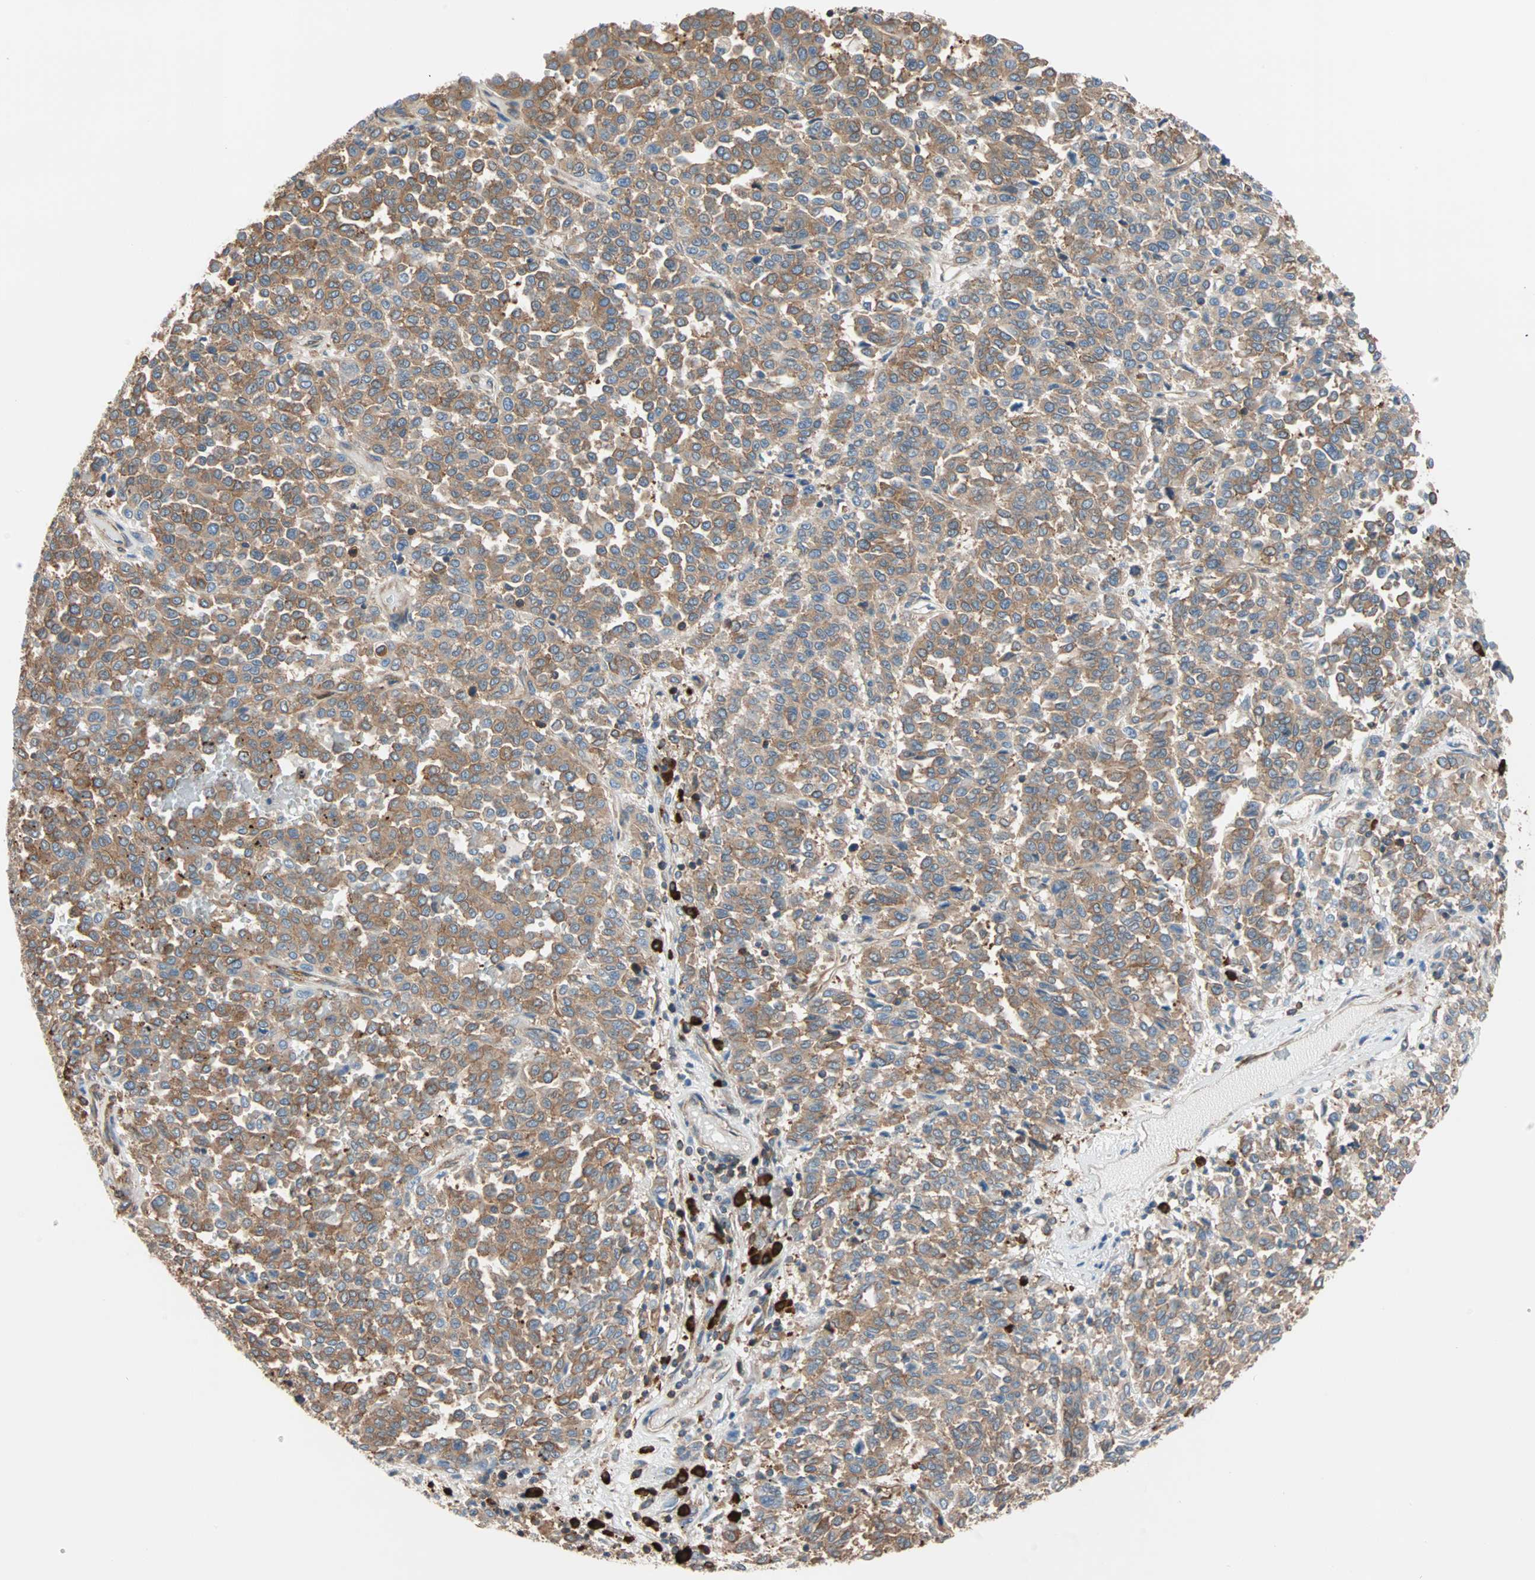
{"staining": {"intensity": "moderate", "quantity": ">75%", "location": "cytoplasmic/membranous"}, "tissue": "melanoma", "cell_type": "Tumor cells", "image_type": "cancer", "snomed": [{"axis": "morphology", "description": "Malignant melanoma, Metastatic site"}, {"axis": "topography", "description": "Pancreas"}], "caption": "Protein staining of malignant melanoma (metastatic site) tissue exhibits moderate cytoplasmic/membranous positivity in approximately >75% of tumor cells. The protein is stained brown, and the nuclei are stained in blue (DAB IHC with brightfield microscopy, high magnification).", "gene": "EEF2", "patient": {"sex": "female", "age": 30}}